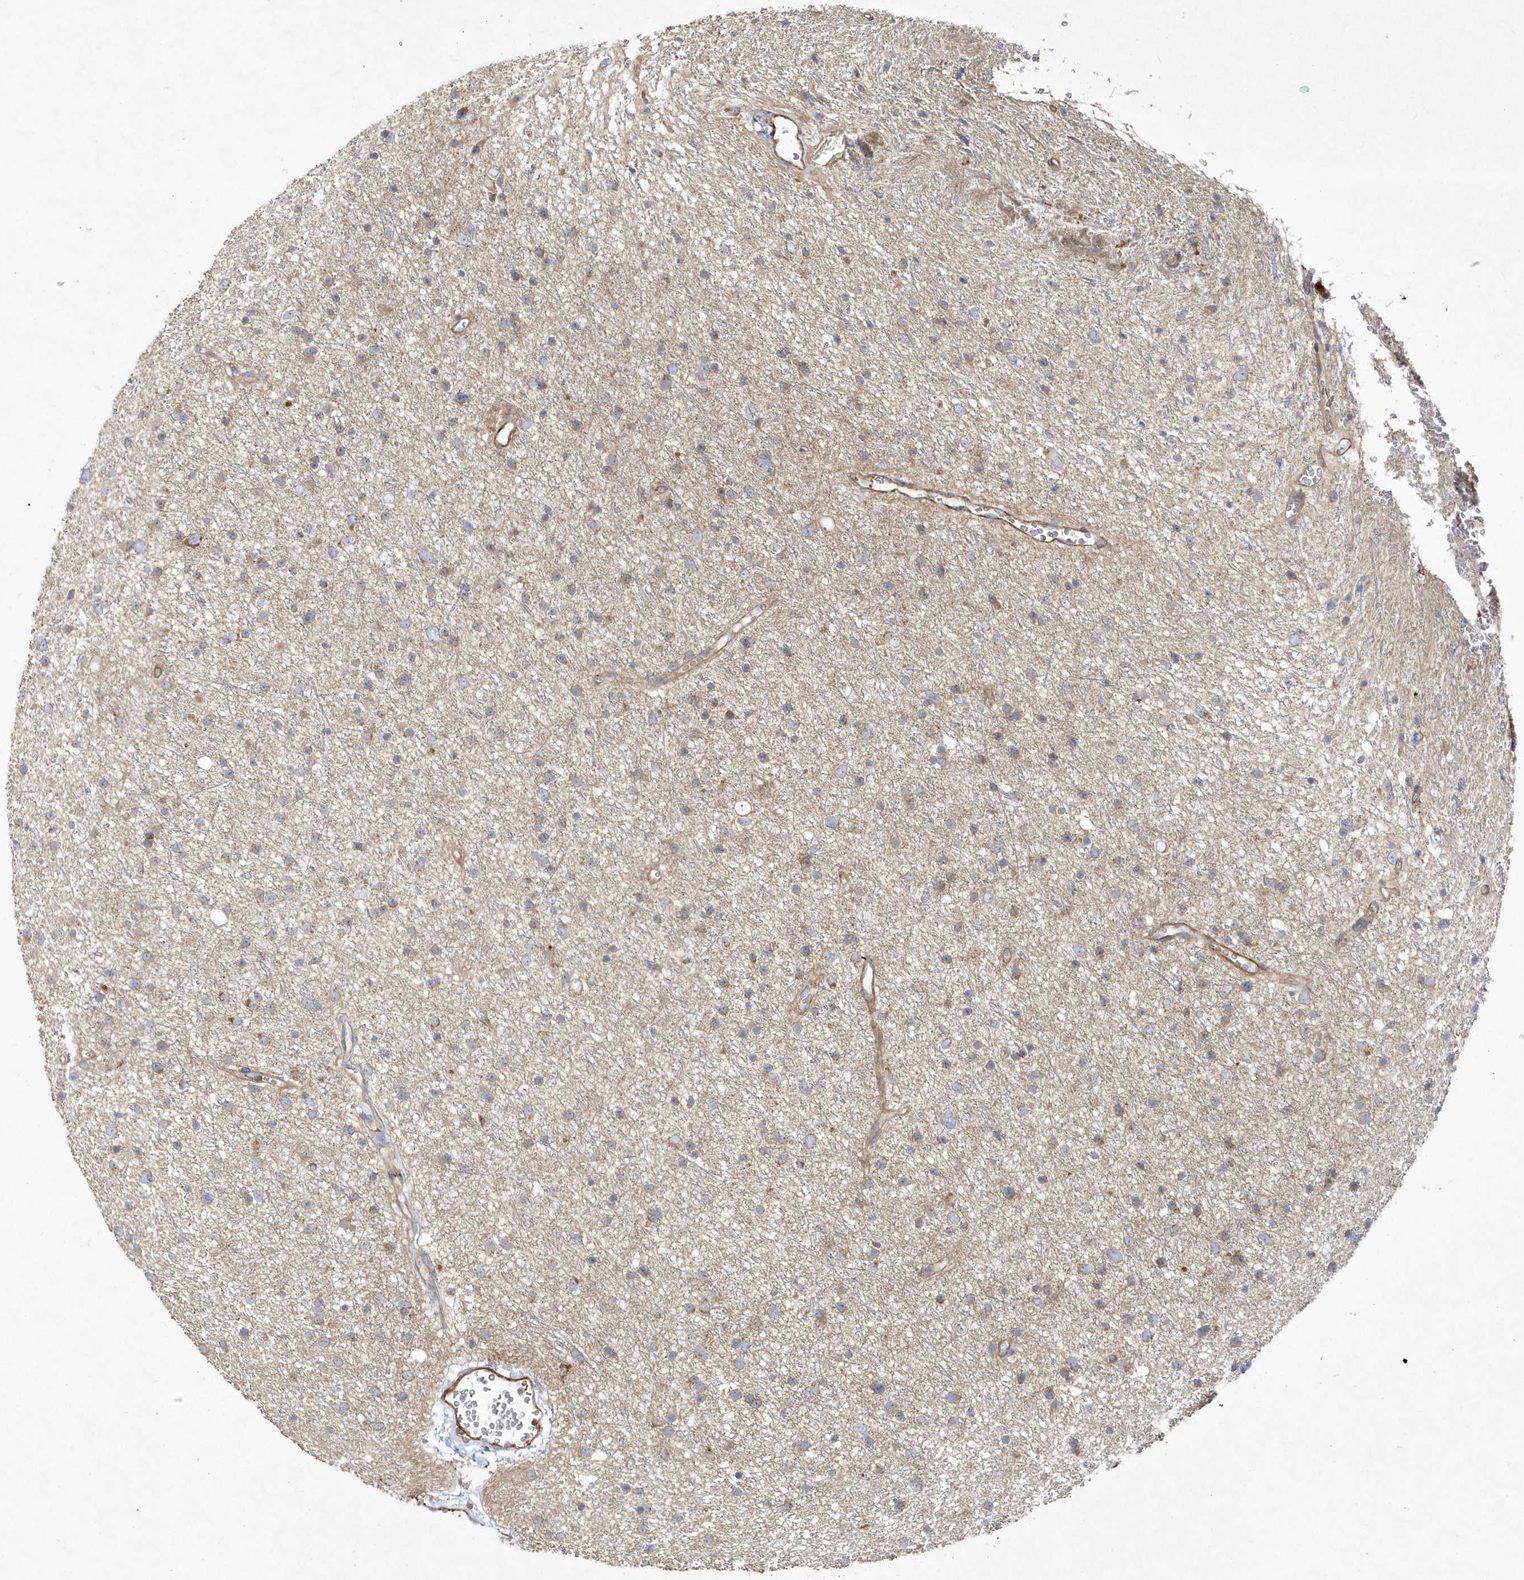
{"staining": {"intensity": "moderate", "quantity": "<25%", "location": "cytoplasmic/membranous"}, "tissue": "glioma", "cell_type": "Tumor cells", "image_type": "cancer", "snomed": [{"axis": "morphology", "description": "Glioma, malignant, Low grade"}, {"axis": "topography", "description": "Cerebral cortex"}], "caption": "Immunohistochemistry (IHC) (DAB) staining of human glioma reveals moderate cytoplasmic/membranous protein positivity in approximately <25% of tumor cells. (DAB (3,3'-diaminobenzidine) = brown stain, brightfield microscopy at high magnification).", "gene": "LEXM", "patient": {"sex": "female", "age": 39}}